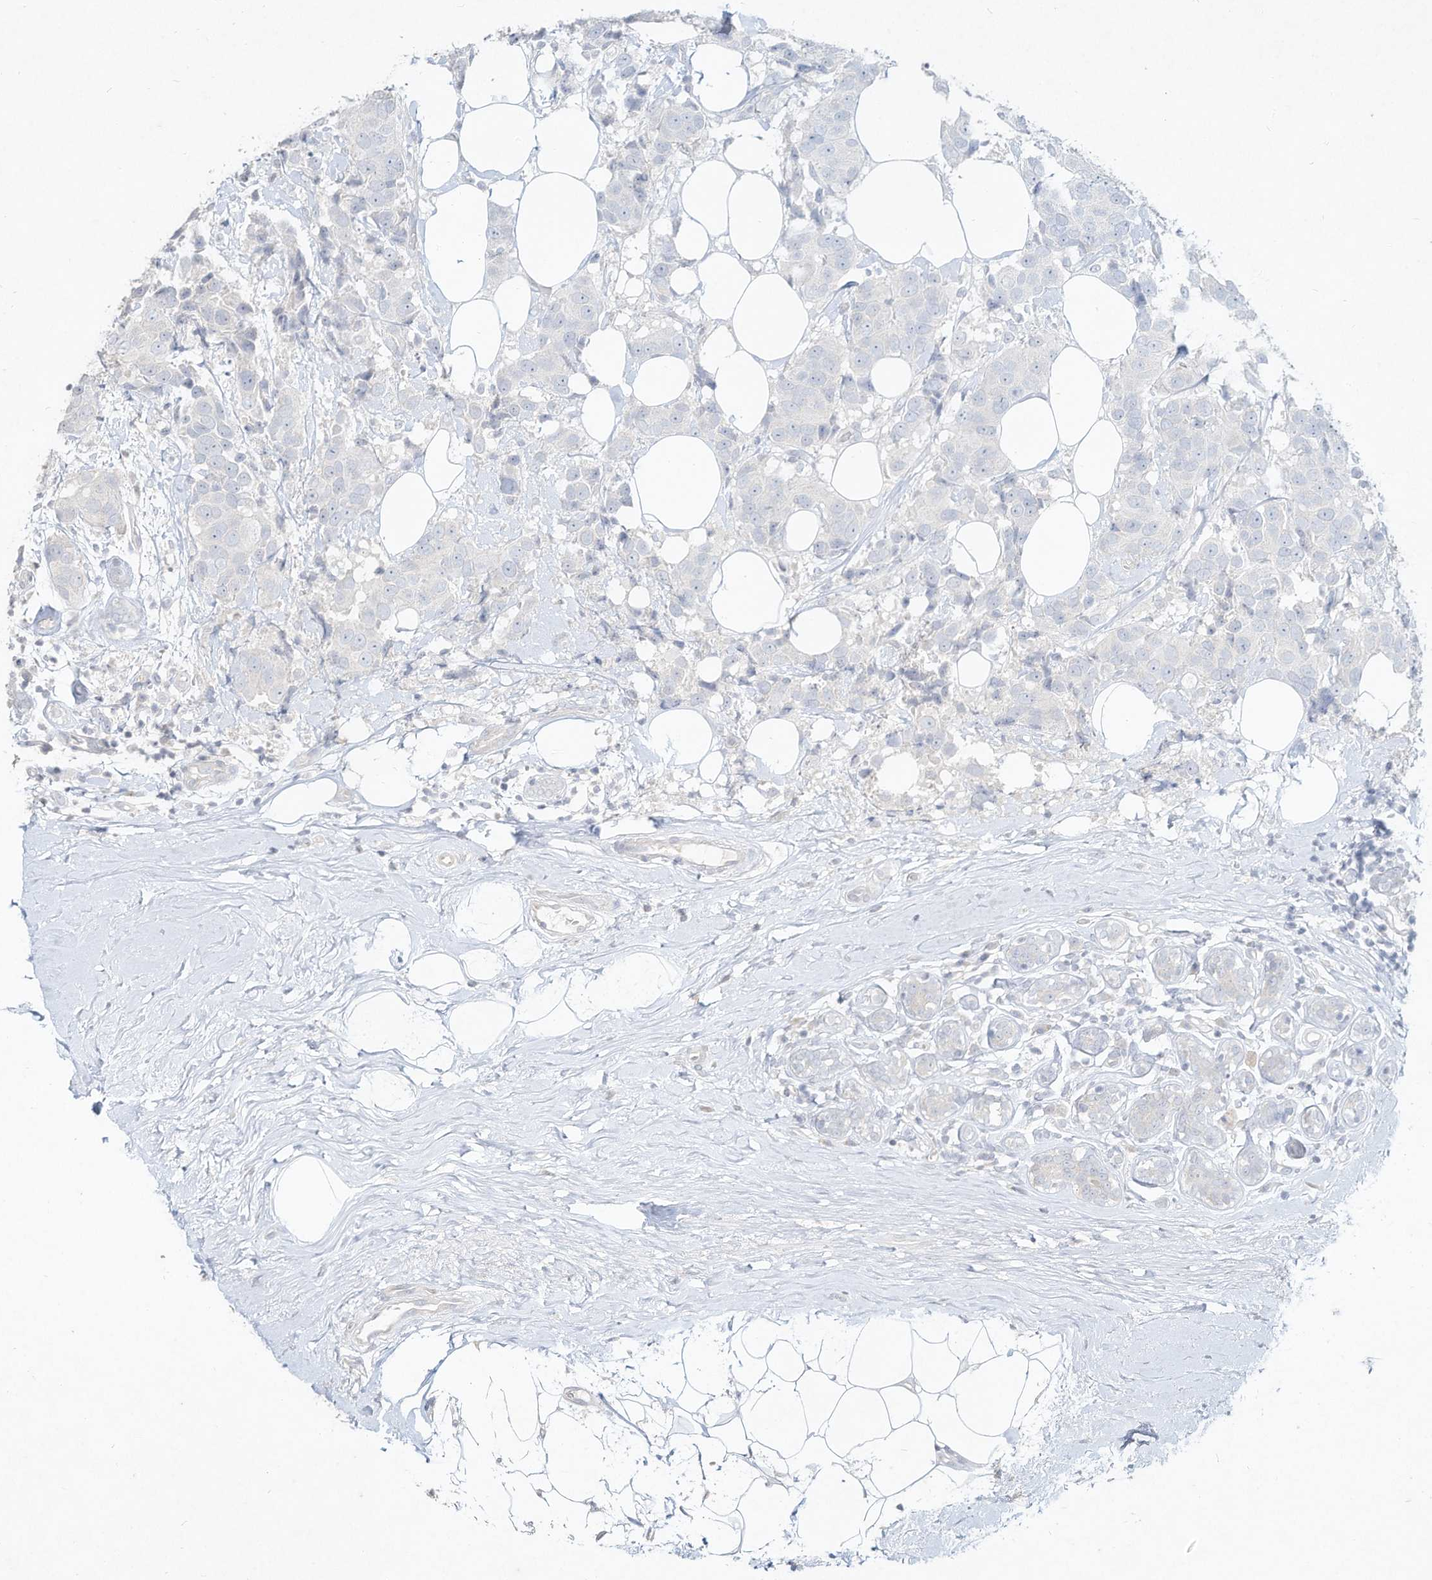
{"staining": {"intensity": "negative", "quantity": "none", "location": "none"}, "tissue": "breast cancer", "cell_type": "Tumor cells", "image_type": "cancer", "snomed": [{"axis": "morphology", "description": "Normal tissue, NOS"}, {"axis": "morphology", "description": "Duct carcinoma"}, {"axis": "topography", "description": "Breast"}], "caption": "Breast cancer stained for a protein using immunohistochemistry reveals no staining tumor cells.", "gene": "DYNC1I2", "patient": {"sex": "female", "age": 39}}